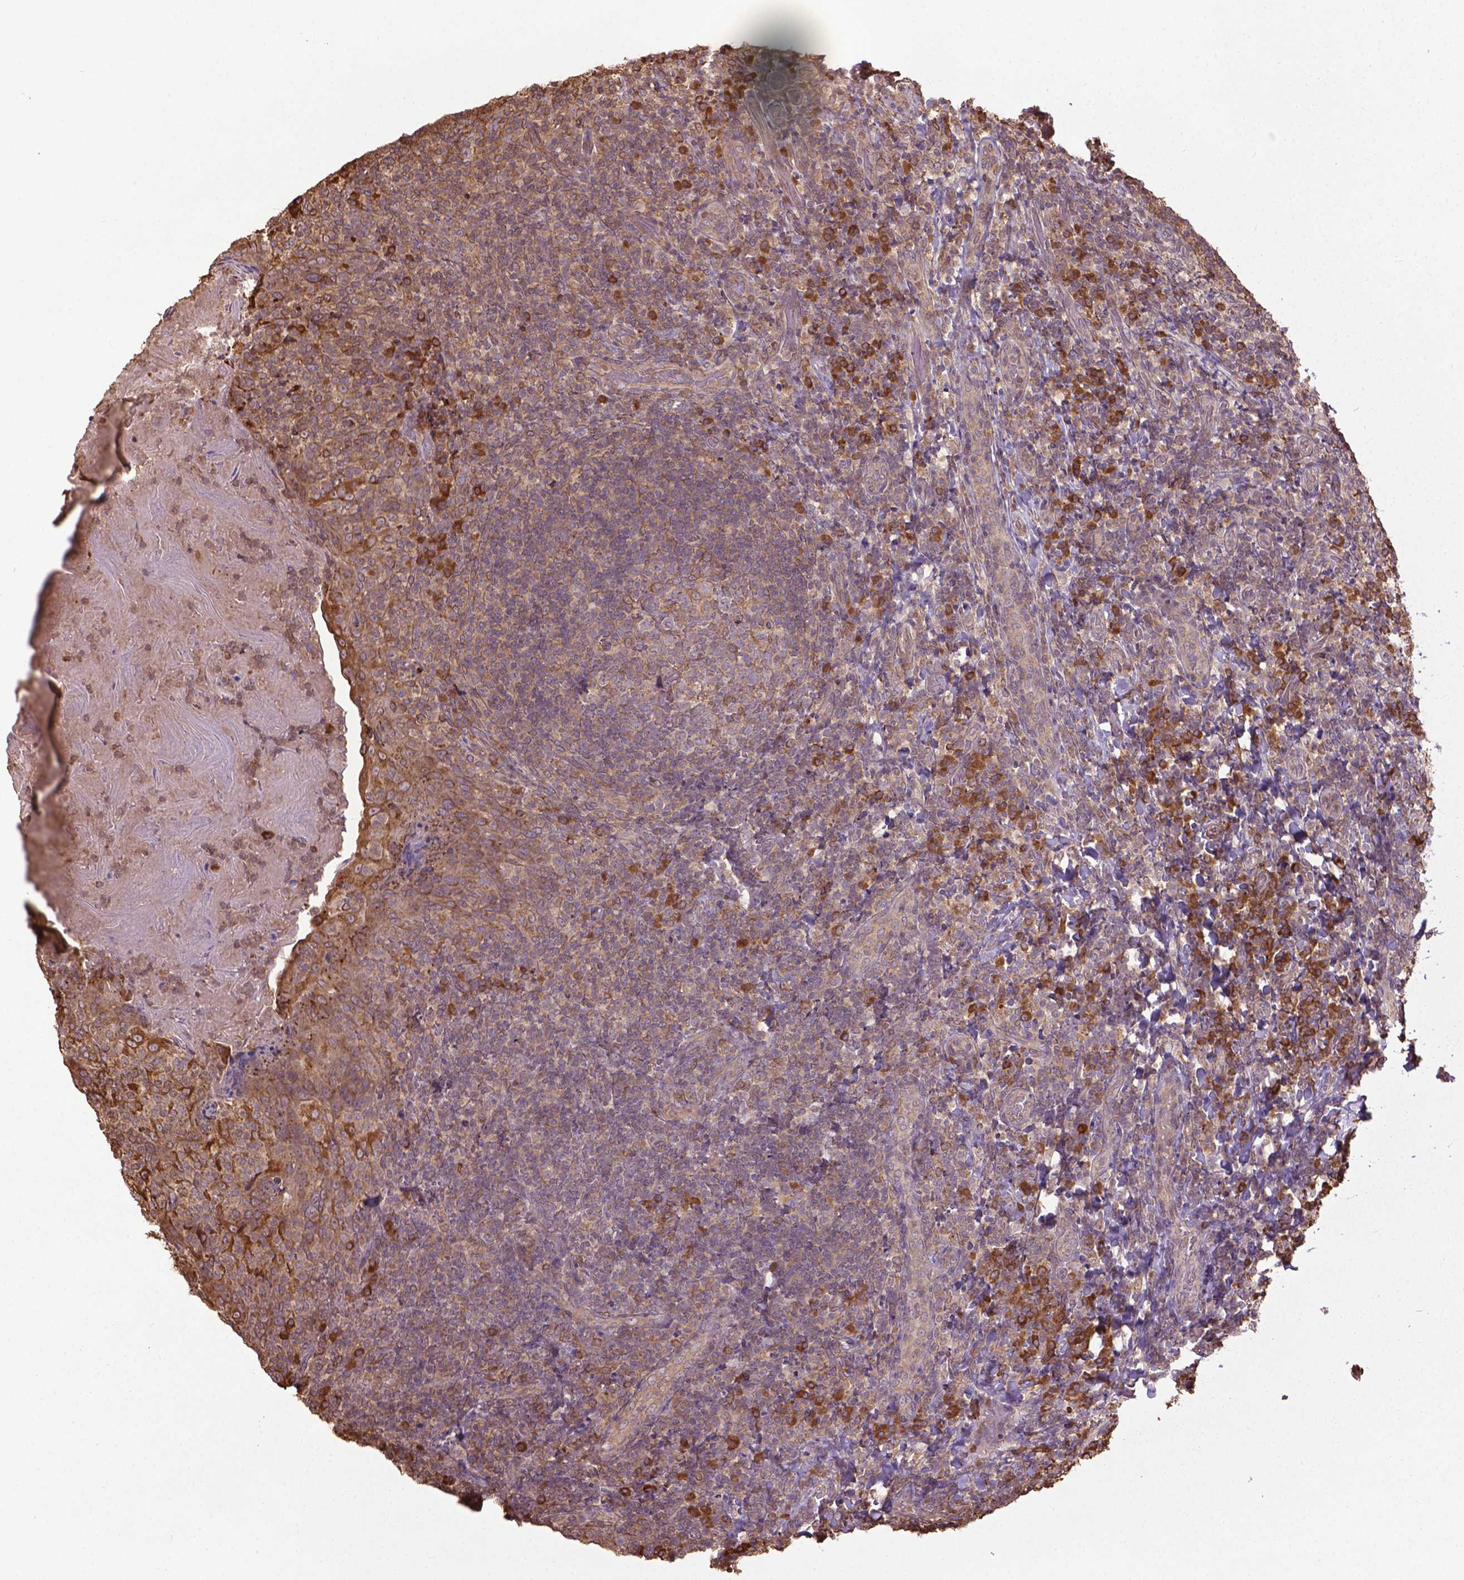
{"staining": {"intensity": "moderate", "quantity": "<25%", "location": "cytoplasmic/membranous"}, "tissue": "tonsil", "cell_type": "Germinal center cells", "image_type": "normal", "snomed": [{"axis": "morphology", "description": "Normal tissue, NOS"}, {"axis": "topography", "description": "Tonsil"}], "caption": "This photomicrograph displays immunohistochemistry staining of unremarkable human tonsil, with low moderate cytoplasmic/membranous expression in about <25% of germinal center cells.", "gene": "GAS1", "patient": {"sex": "male", "age": 17}}